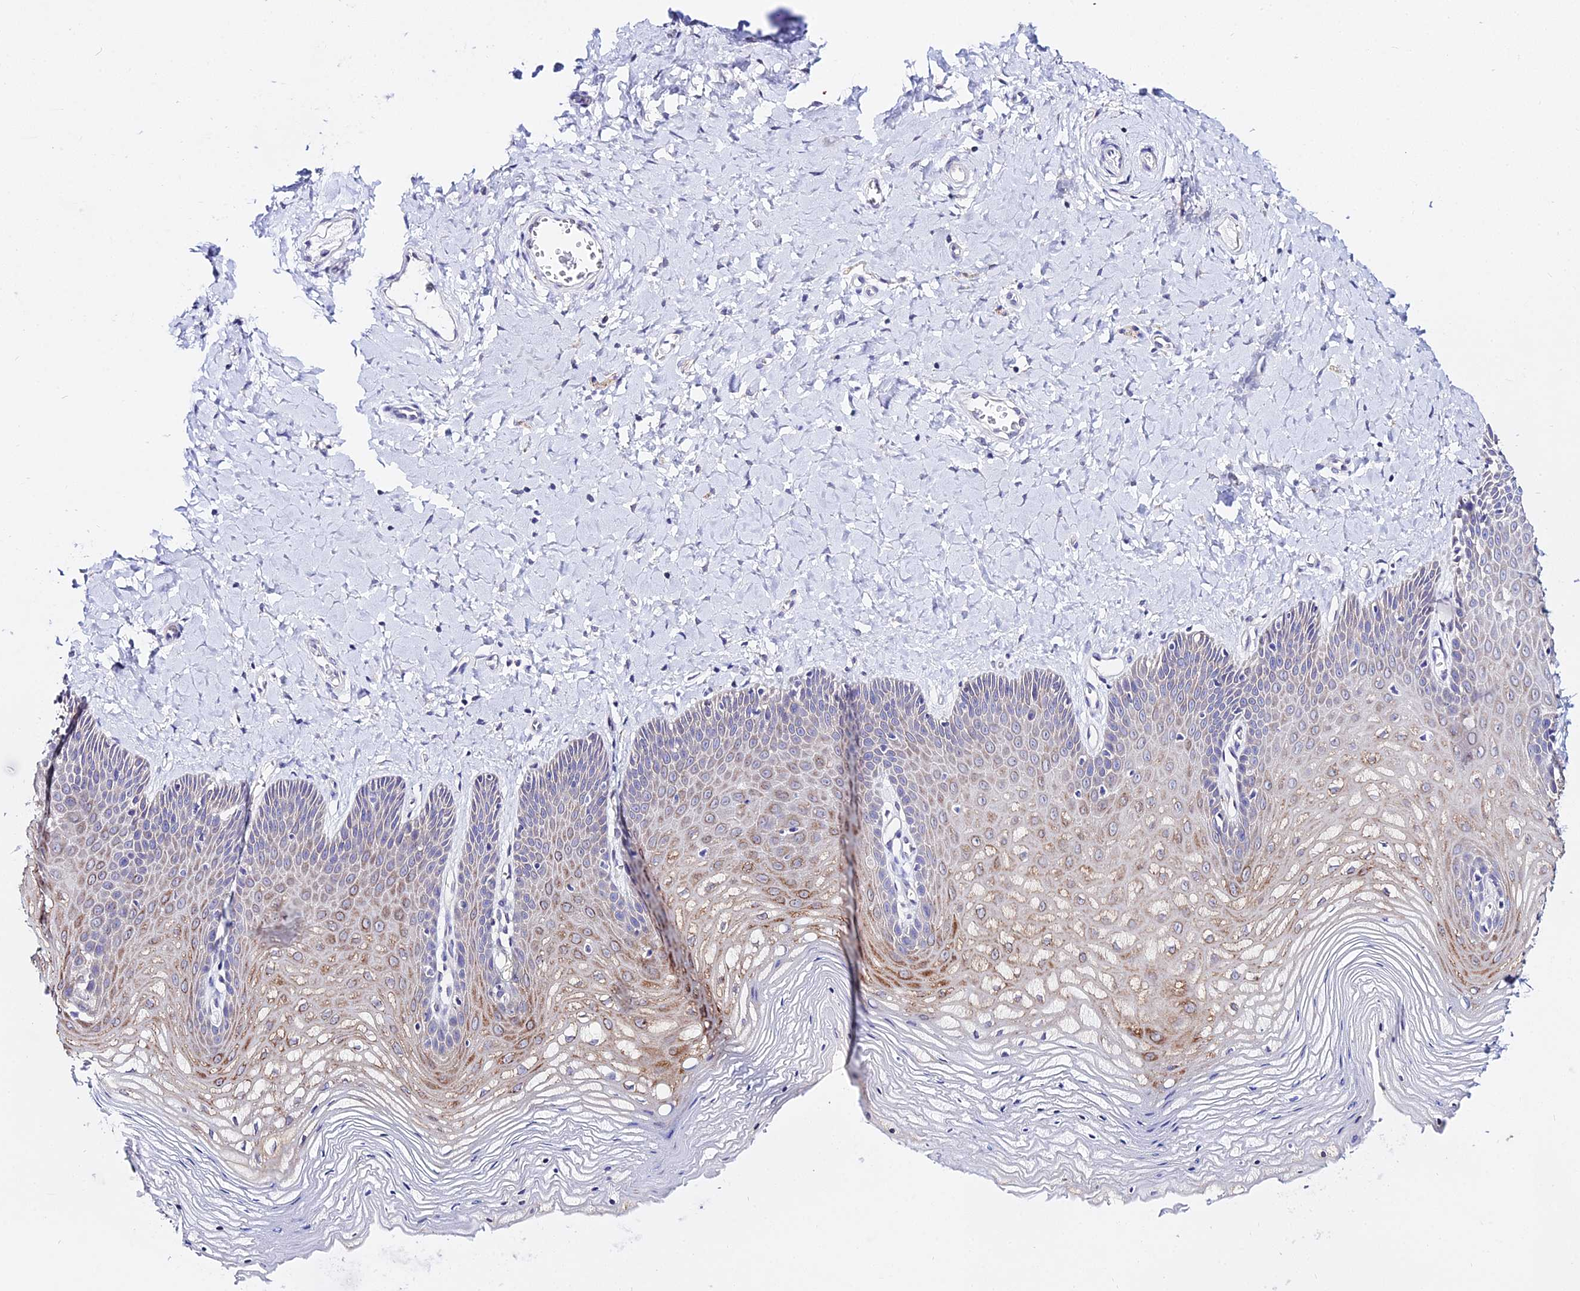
{"staining": {"intensity": "moderate", "quantity": "25%-75%", "location": "cytoplasmic/membranous"}, "tissue": "vagina", "cell_type": "Squamous epithelial cells", "image_type": "normal", "snomed": [{"axis": "morphology", "description": "Normal tissue, NOS"}, {"axis": "topography", "description": "Vagina"}], "caption": "Immunohistochemical staining of benign human vagina demonstrates 25%-75% levels of moderate cytoplasmic/membranous protein positivity in about 25%-75% of squamous epithelial cells. Using DAB (brown) and hematoxylin (blue) stains, captured at high magnification using brightfield microscopy.", "gene": "ATG16L2", "patient": {"sex": "female", "age": 65}}